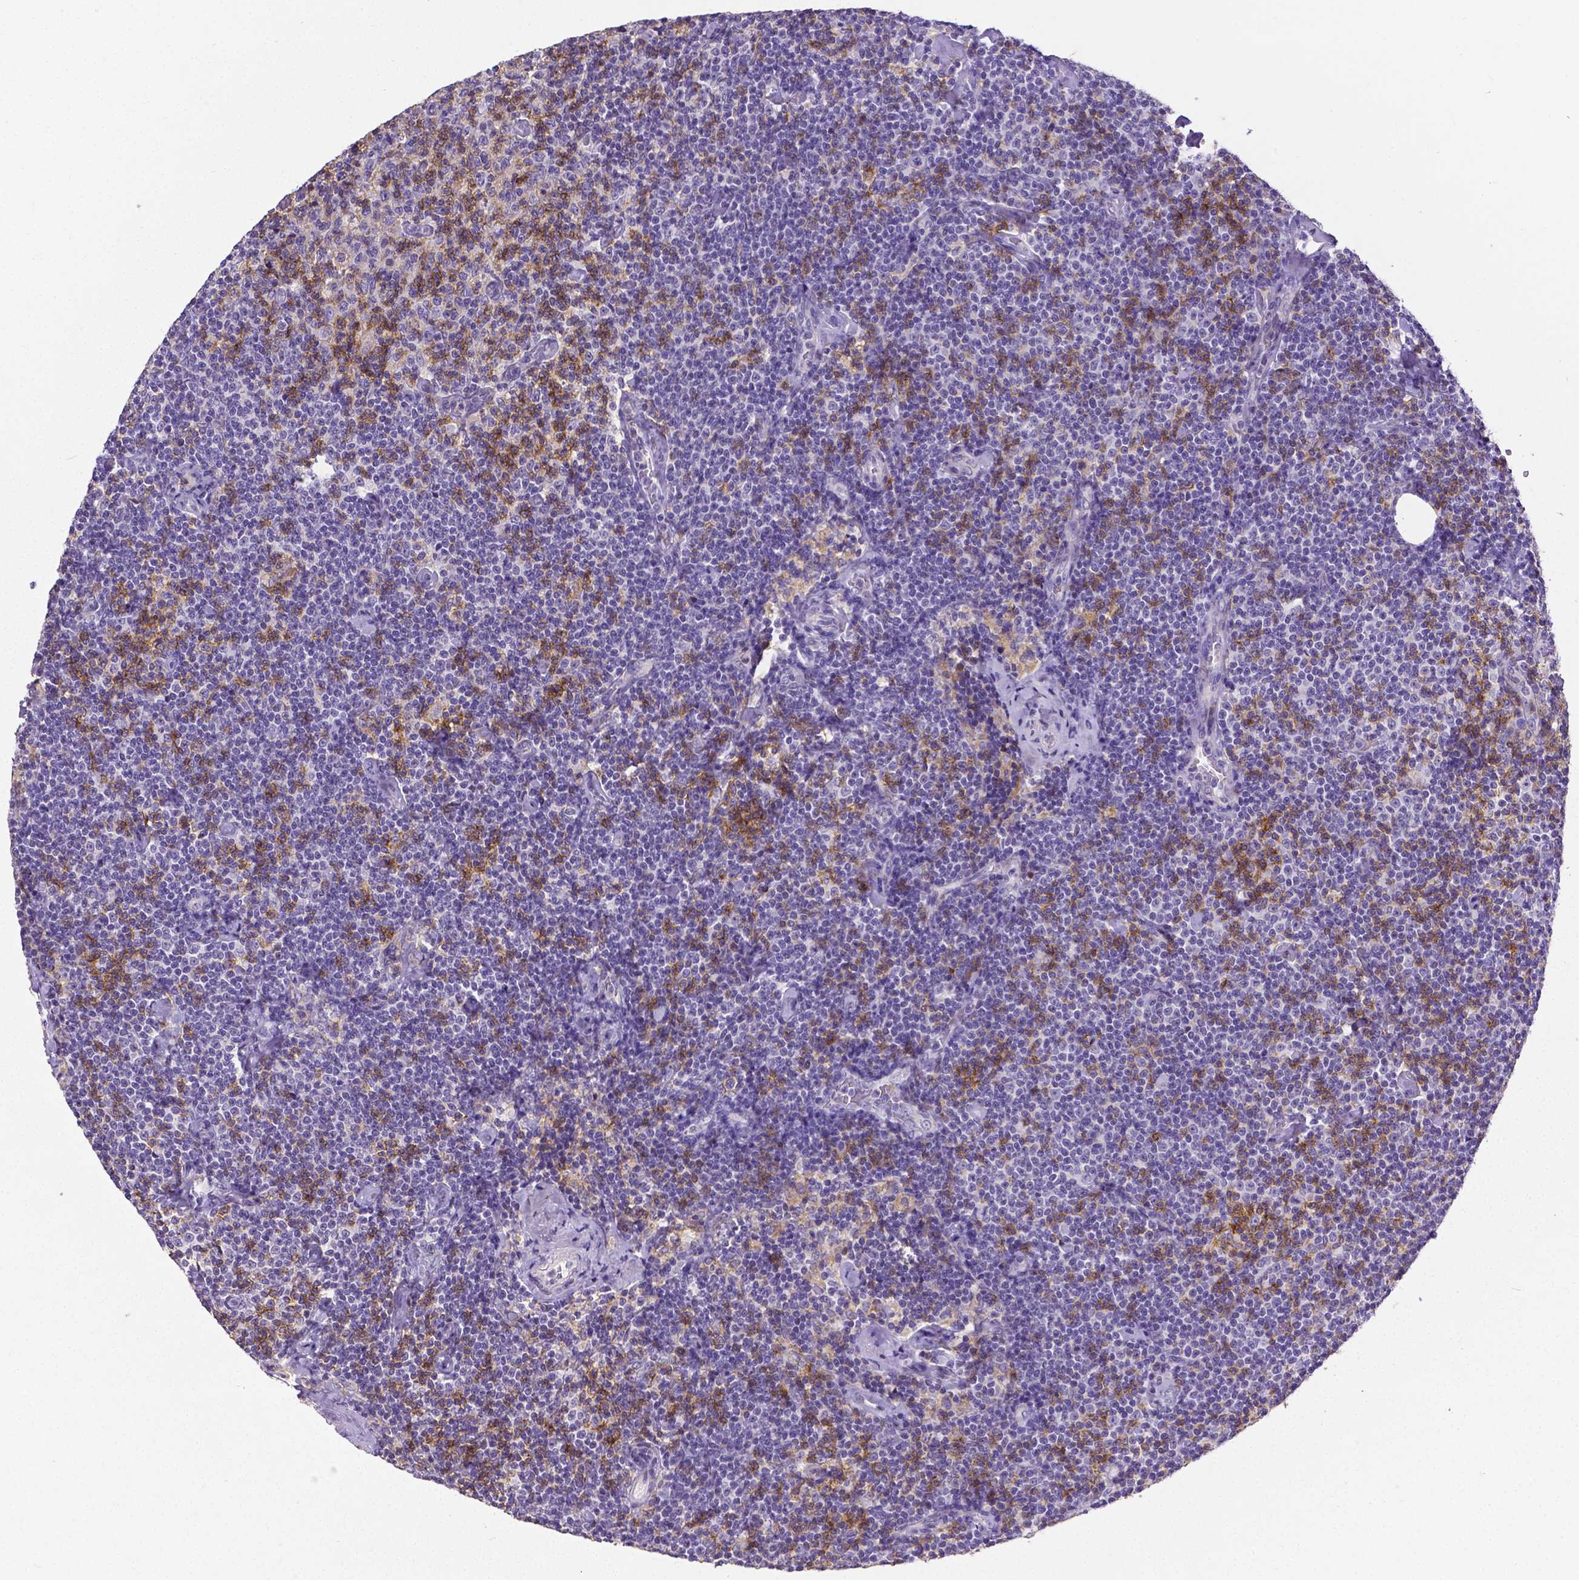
{"staining": {"intensity": "negative", "quantity": "none", "location": "none"}, "tissue": "lymphoma", "cell_type": "Tumor cells", "image_type": "cancer", "snomed": [{"axis": "morphology", "description": "Malignant lymphoma, non-Hodgkin's type, Low grade"}, {"axis": "topography", "description": "Lymph node"}], "caption": "This image is of malignant lymphoma, non-Hodgkin's type (low-grade) stained with immunohistochemistry to label a protein in brown with the nuclei are counter-stained blue. There is no positivity in tumor cells.", "gene": "CD4", "patient": {"sex": "male", "age": 81}}